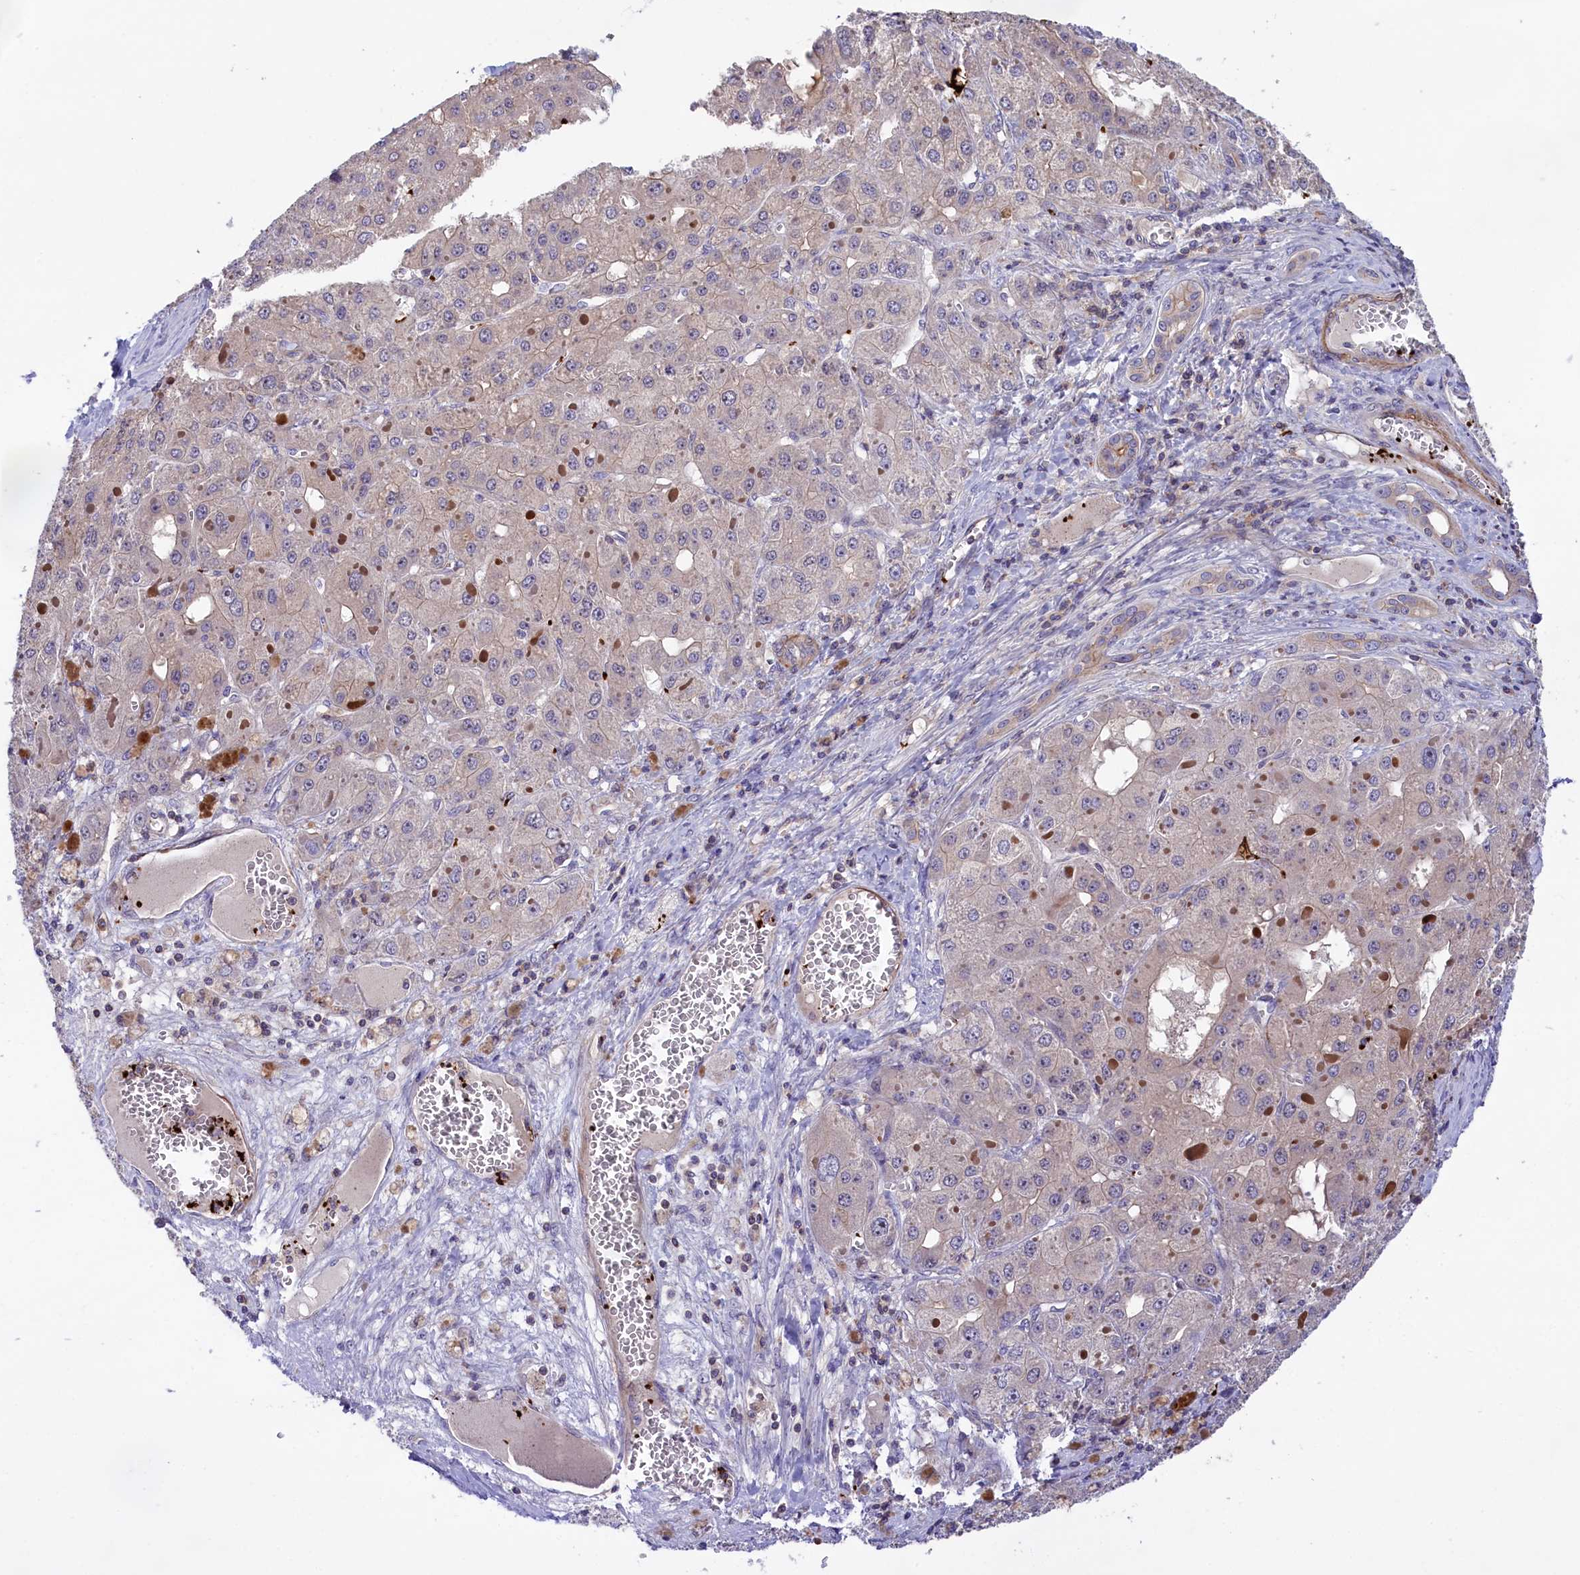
{"staining": {"intensity": "negative", "quantity": "none", "location": "none"}, "tissue": "liver cancer", "cell_type": "Tumor cells", "image_type": "cancer", "snomed": [{"axis": "morphology", "description": "Carcinoma, Hepatocellular, NOS"}, {"axis": "topography", "description": "Liver"}], "caption": "An immunohistochemistry (IHC) micrograph of liver cancer (hepatocellular carcinoma) is shown. There is no staining in tumor cells of liver cancer (hepatocellular carcinoma).", "gene": "HEATR3", "patient": {"sex": "female", "age": 73}}